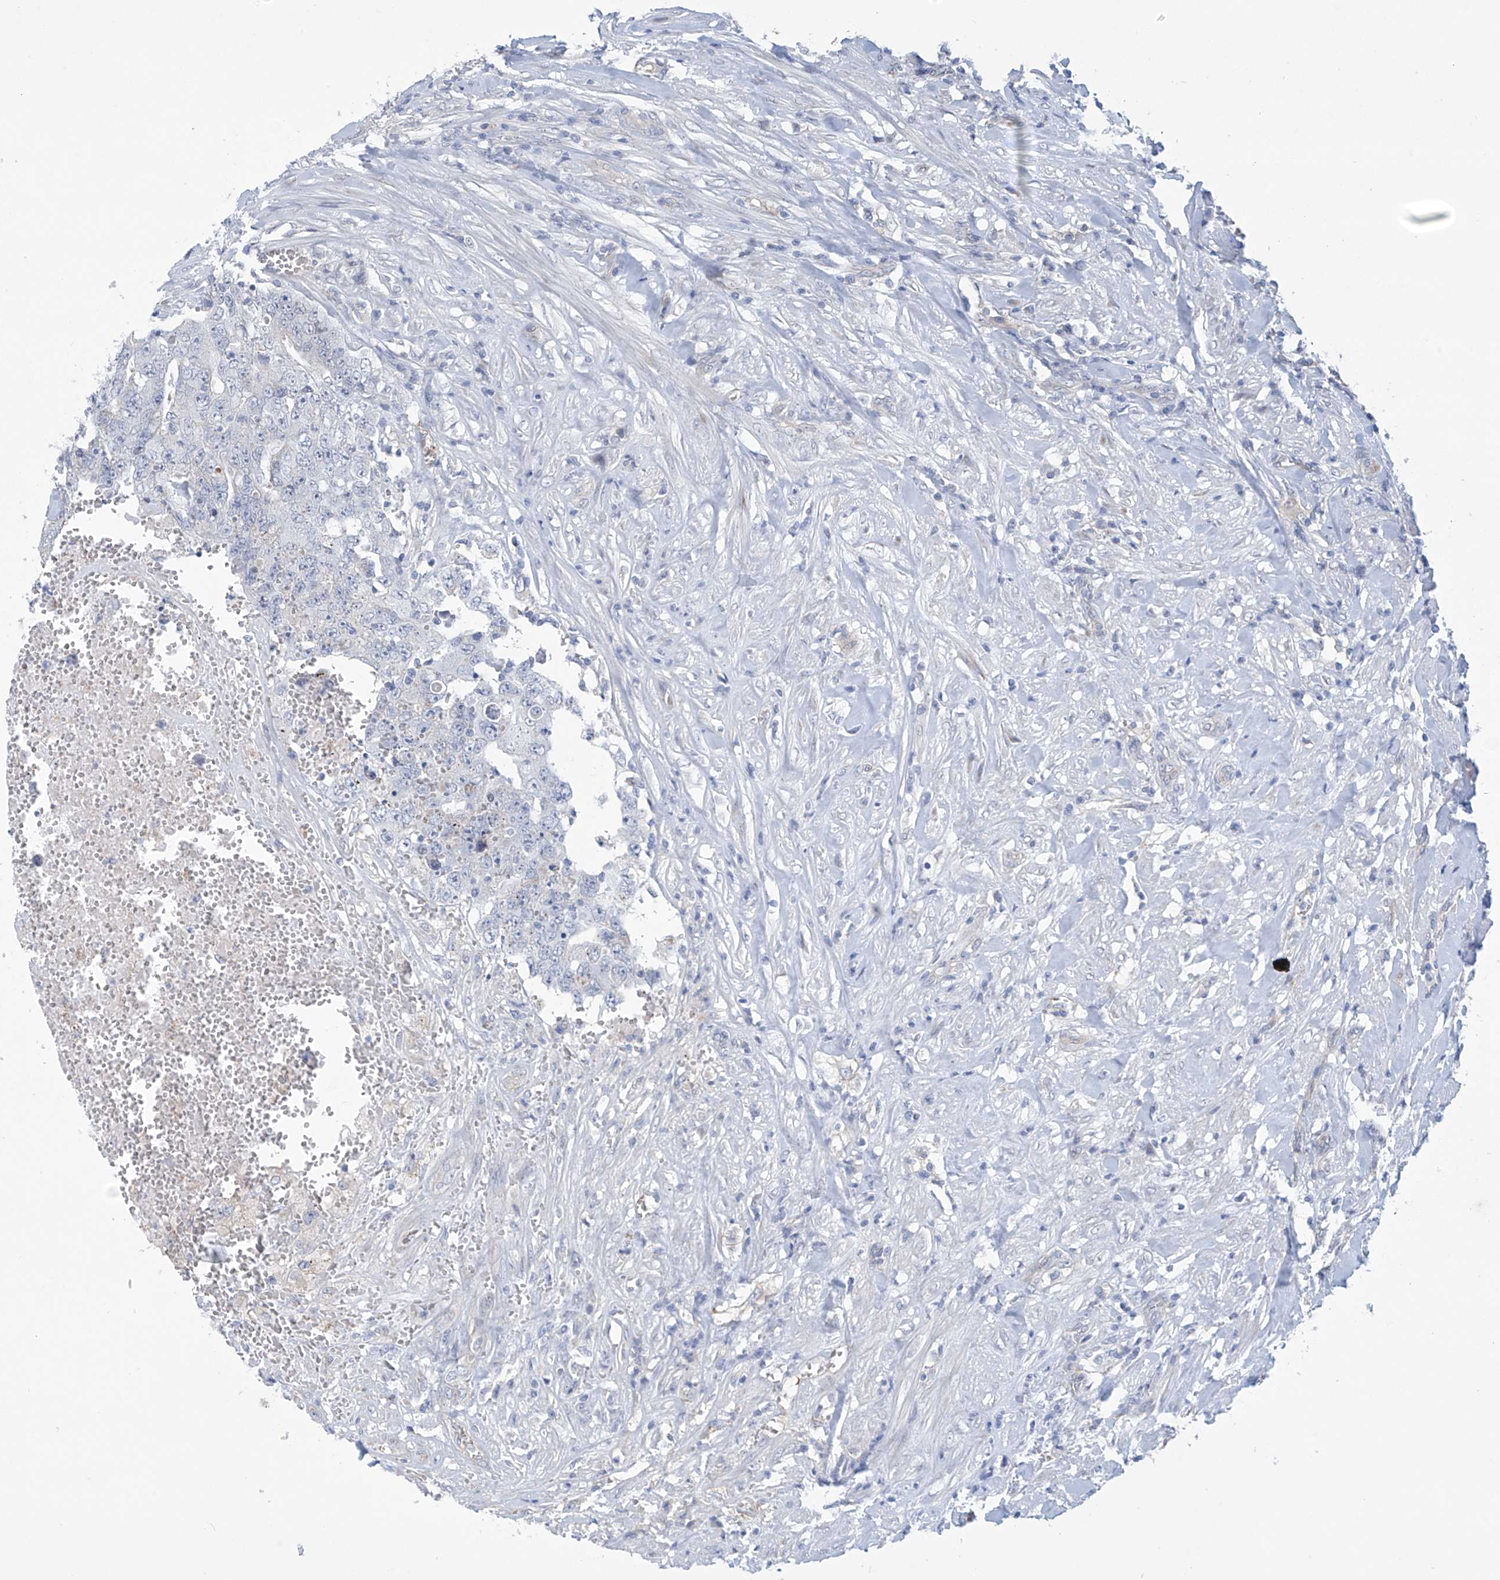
{"staining": {"intensity": "negative", "quantity": "none", "location": "none"}, "tissue": "testis cancer", "cell_type": "Tumor cells", "image_type": "cancer", "snomed": [{"axis": "morphology", "description": "Carcinoma, Embryonal, NOS"}, {"axis": "topography", "description": "Testis"}], "caption": "Tumor cells are negative for brown protein staining in testis cancer (embryonal carcinoma). (DAB (3,3'-diaminobenzidine) immunohistochemistry (IHC) with hematoxylin counter stain).", "gene": "ABHD13", "patient": {"sex": "male", "age": 26}}